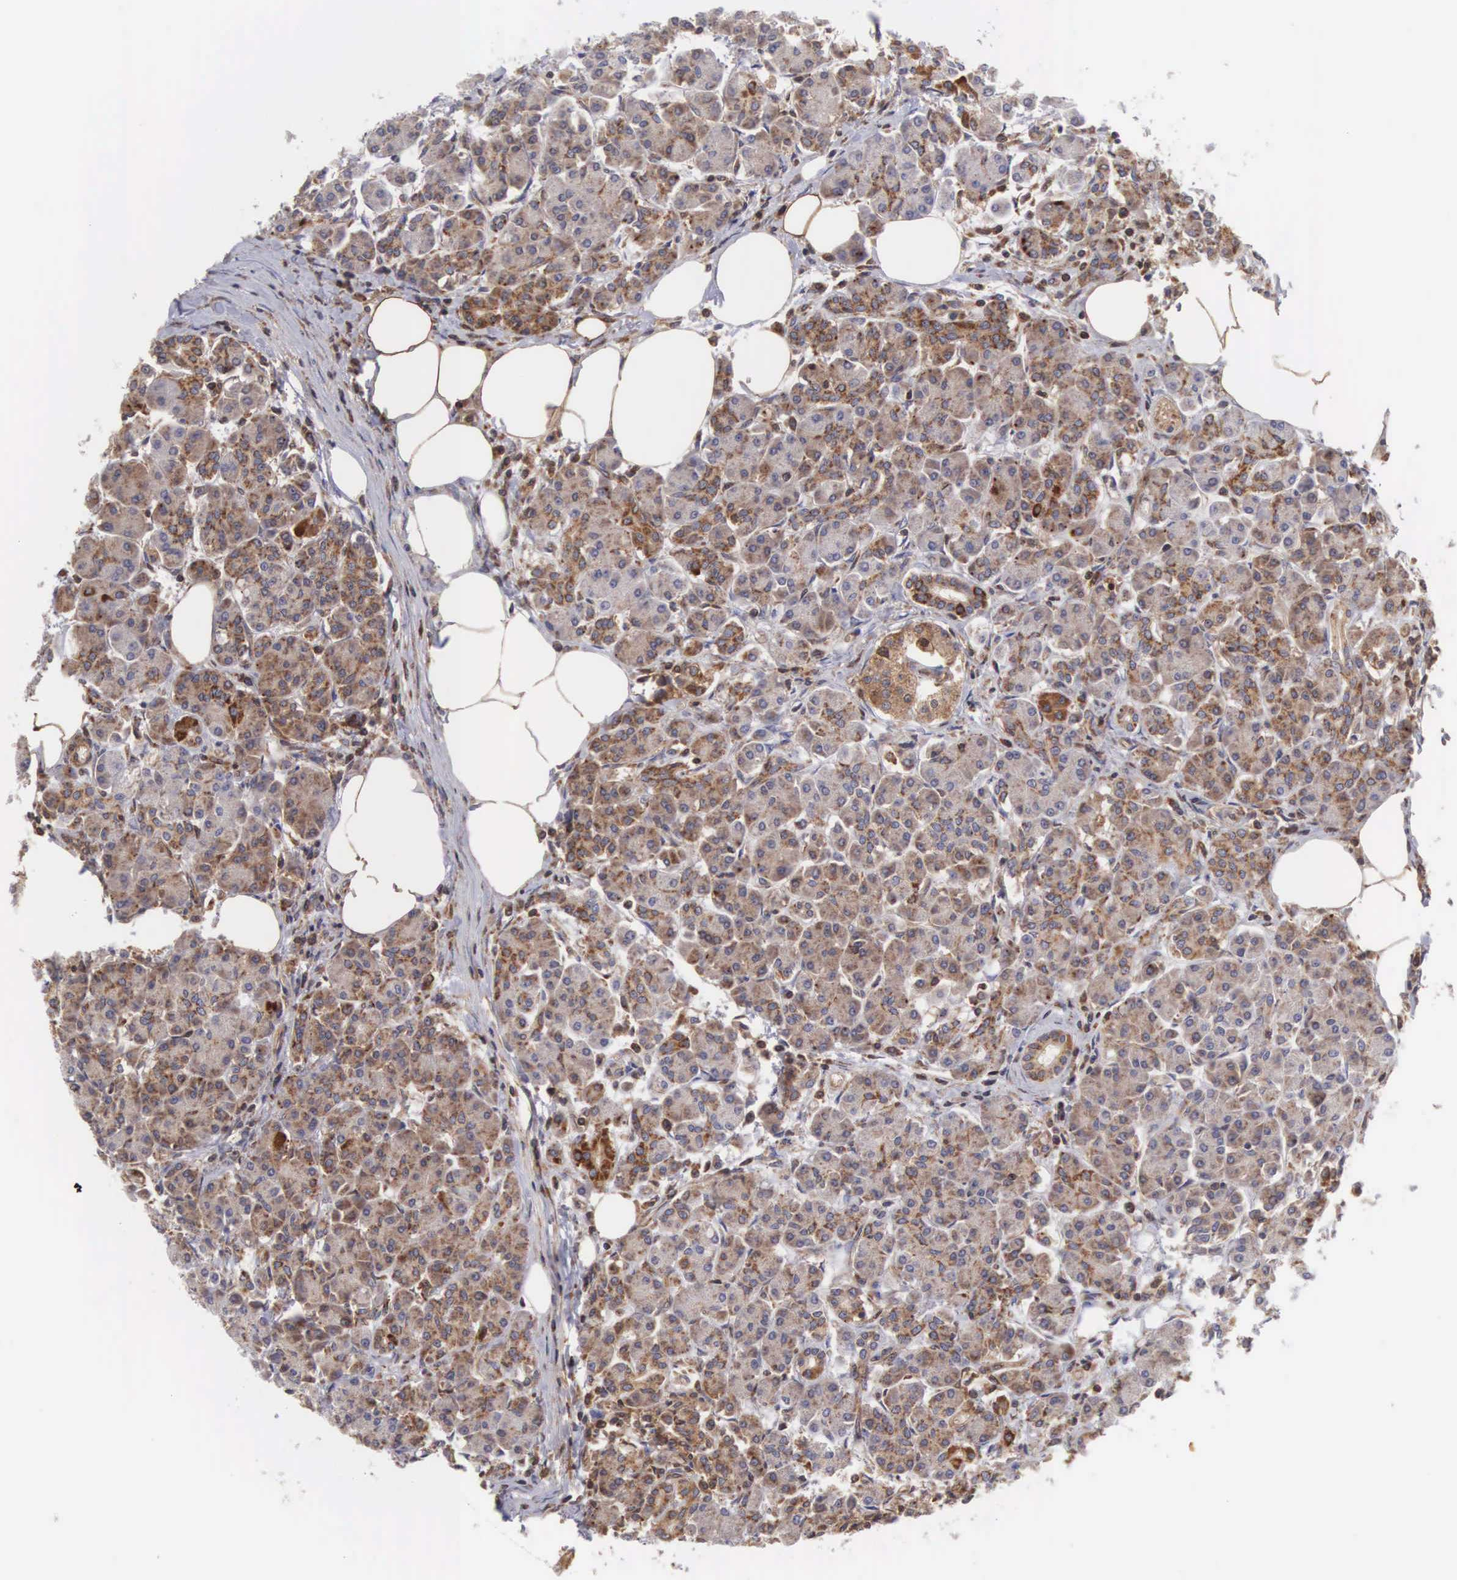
{"staining": {"intensity": "moderate", "quantity": "25%-75%", "location": "cytoplasmic/membranous"}, "tissue": "pancreas", "cell_type": "Exocrine glandular cells", "image_type": "normal", "snomed": [{"axis": "morphology", "description": "Normal tissue, NOS"}, {"axis": "topography", "description": "Pancreas"}], "caption": "Moderate cytoplasmic/membranous positivity for a protein is appreciated in about 25%-75% of exocrine glandular cells of benign pancreas using immunohistochemistry.", "gene": "DHRS1", "patient": {"sex": "female", "age": 73}}